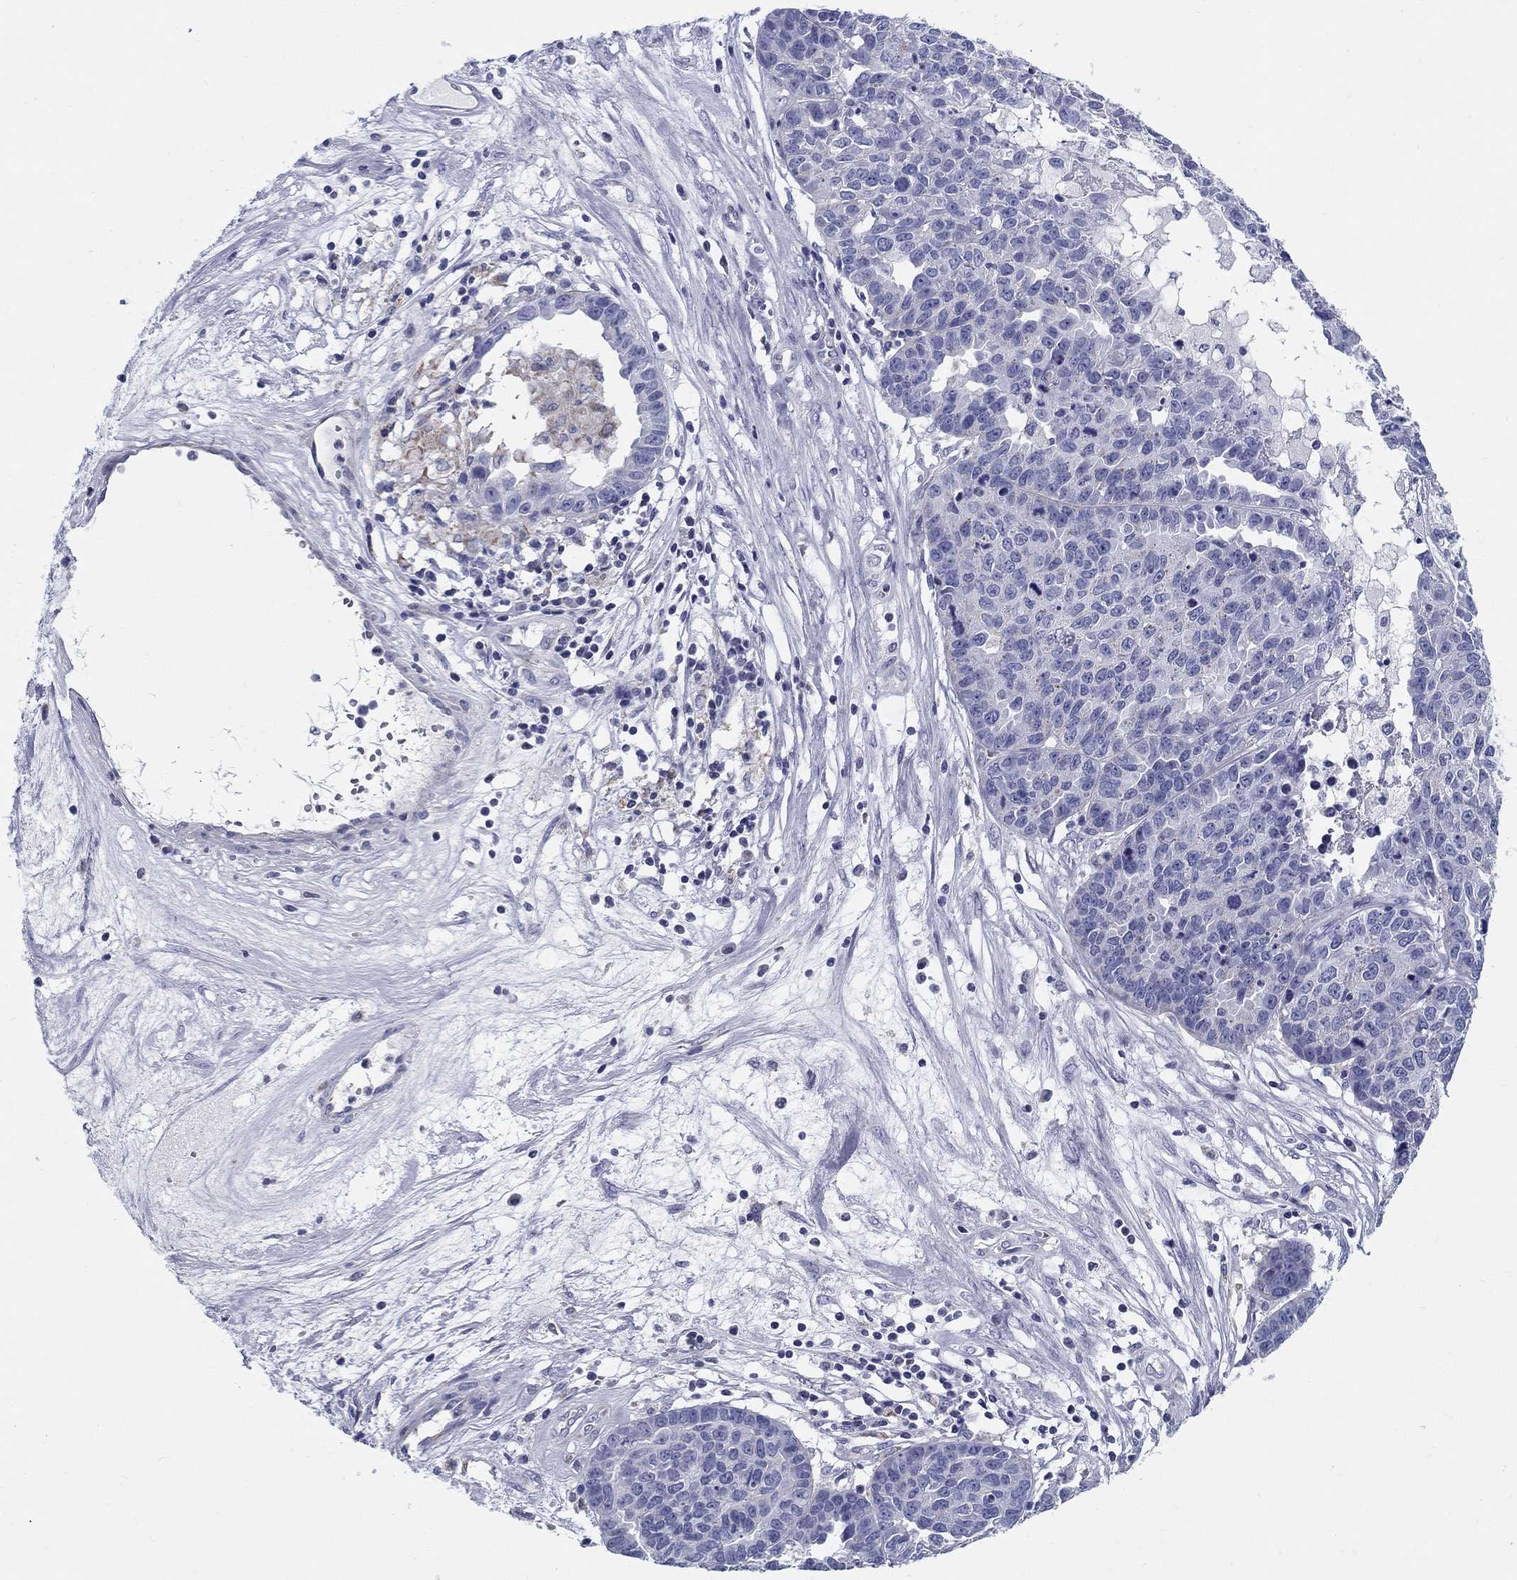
{"staining": {"intensity": "negative", "quantity": "none", "location": "none"}, "tissue": "ovarian cancer", "cell_type": "Tumor cells", "image_type": "cancer", "snomed": [{"axis": "morphology", "description": "Cystadenocarcinoma, serous, NOS"}, {"axis": "topography", "description": "Ovary"}], "caption": "Protein analysis of ovarian cancer displays no significant positivity in tumor cells. (DAB (3,3'-diaminobenzidine) immunohistochemistry visualized using brightfield microscopy, high magnification).", "gene": "UPB1", "patient": {"sex": "female", "age": 87}}